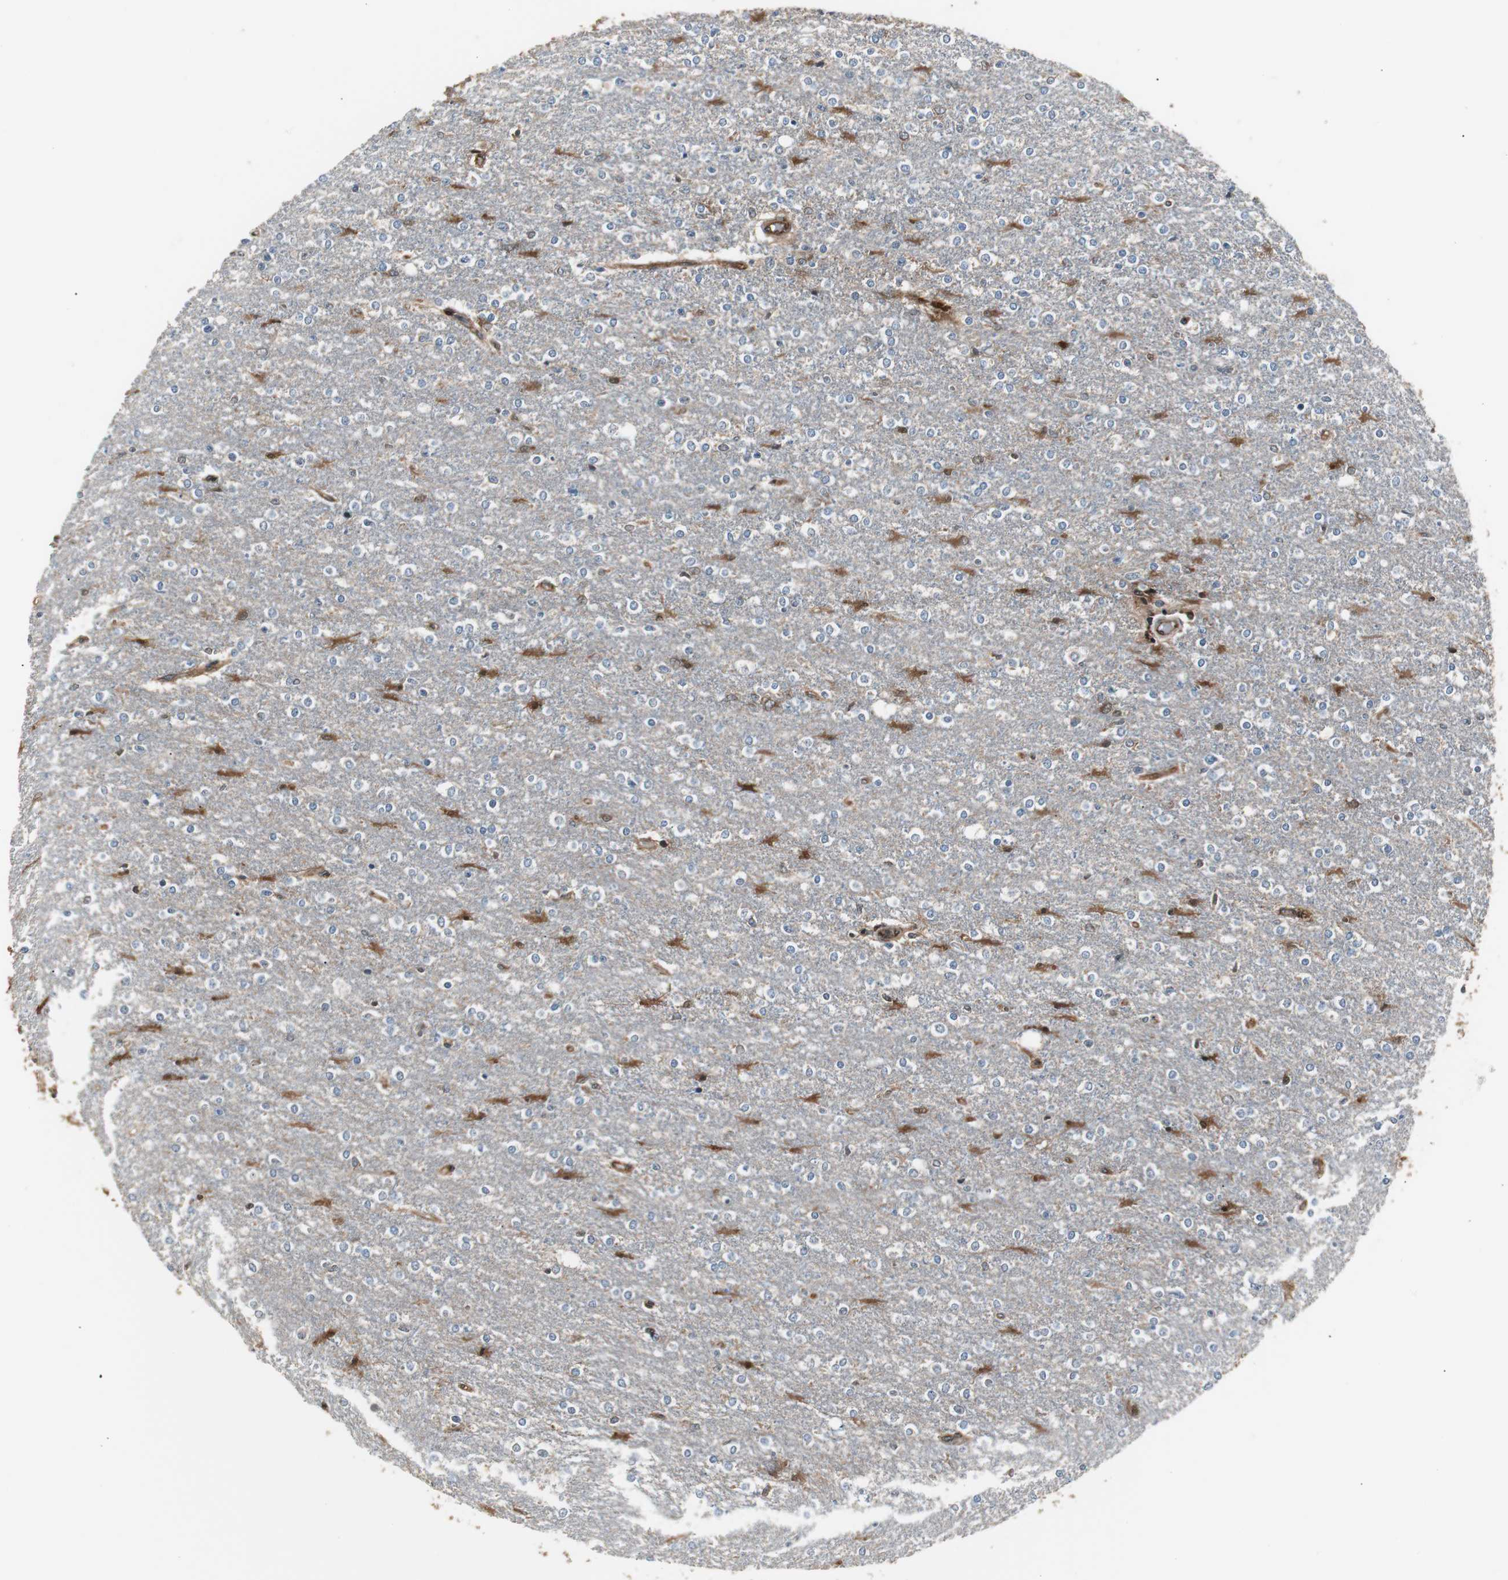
{"staining": {"intensity": "weak", "quantity": "<25%", "location": "cytoplasmic/membranous"}, "tissue": "glioma", "cell_type": "Tumor cells", "image_type": "cancer", "snomed": [{"axis": "morphology", "description": "Glioma, malignant, High grade"}, {"axis": "topography", "description": "Cerebral cortex"}], "caption": "A high-resolution photomicrograph shows immunohistochemistry staining of malignant glioma (high-grade), which shows no significant positivity in tumor cells.", "gene": "CAPNS1", "patient": {"sex": "male", "age": 76}}